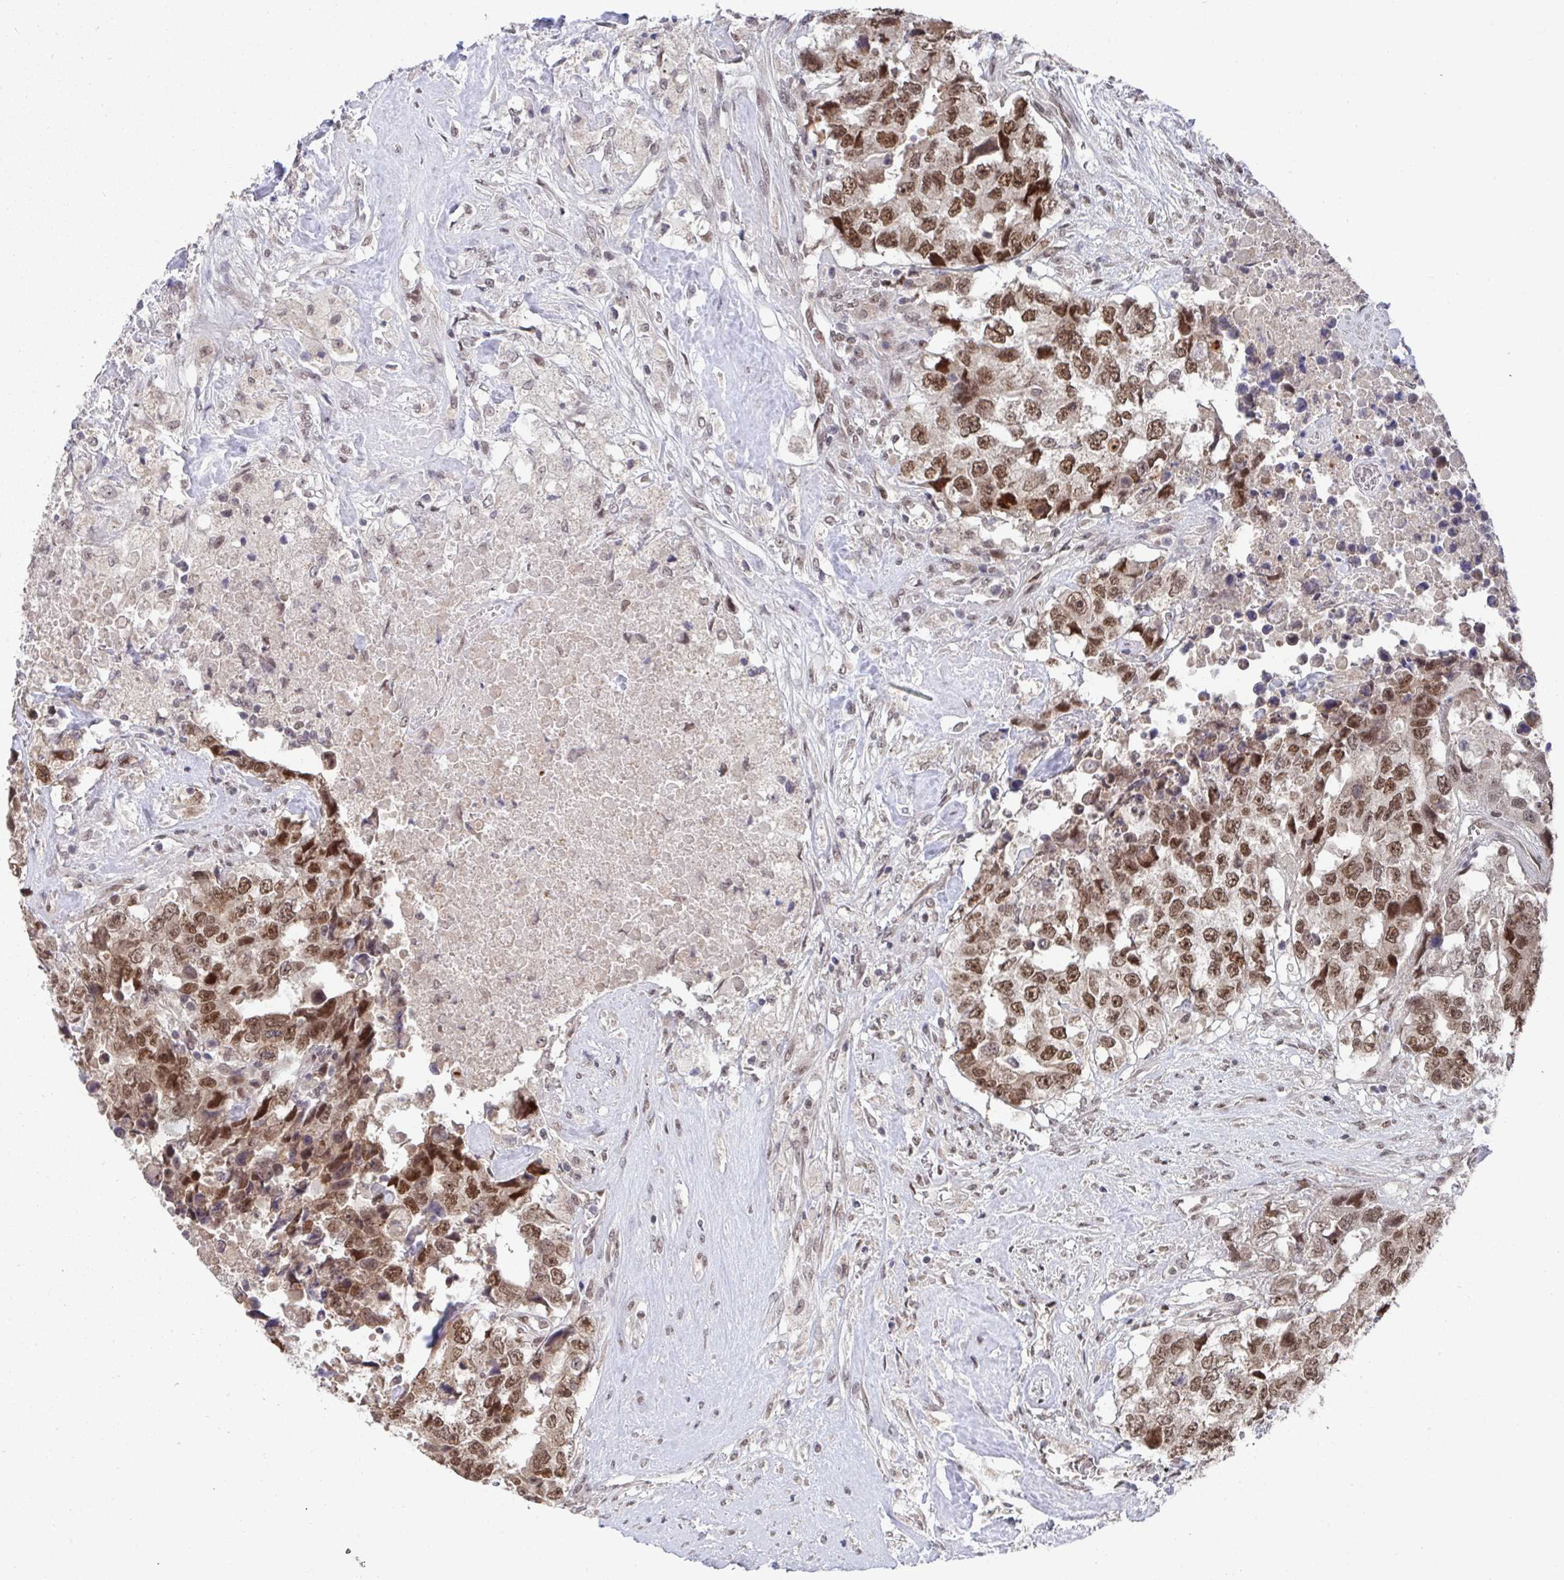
{"staining": {"intensity": "moderate", "quantity": ">75%", "location": "nuclear"}, "tissue": "testis cancer", "cell_type": "Tumor cells", "image_type": "cancer", "snomed": [{"axis": "morphology", "description": "Carcinoma, Embryonal, NOS"}, {"axis": "topography", "description": "Testis"}], "caption": "This histopathology image displays testis cancer stained with immunohistochemistry (IHC) to label a protein in brown. The nuclear of tumor cells show moderate positivity for the protein. Nuclei are counter-stained blue.", "gene": "JMJD1C", "patient": {"sex": "male", "age": 24}}